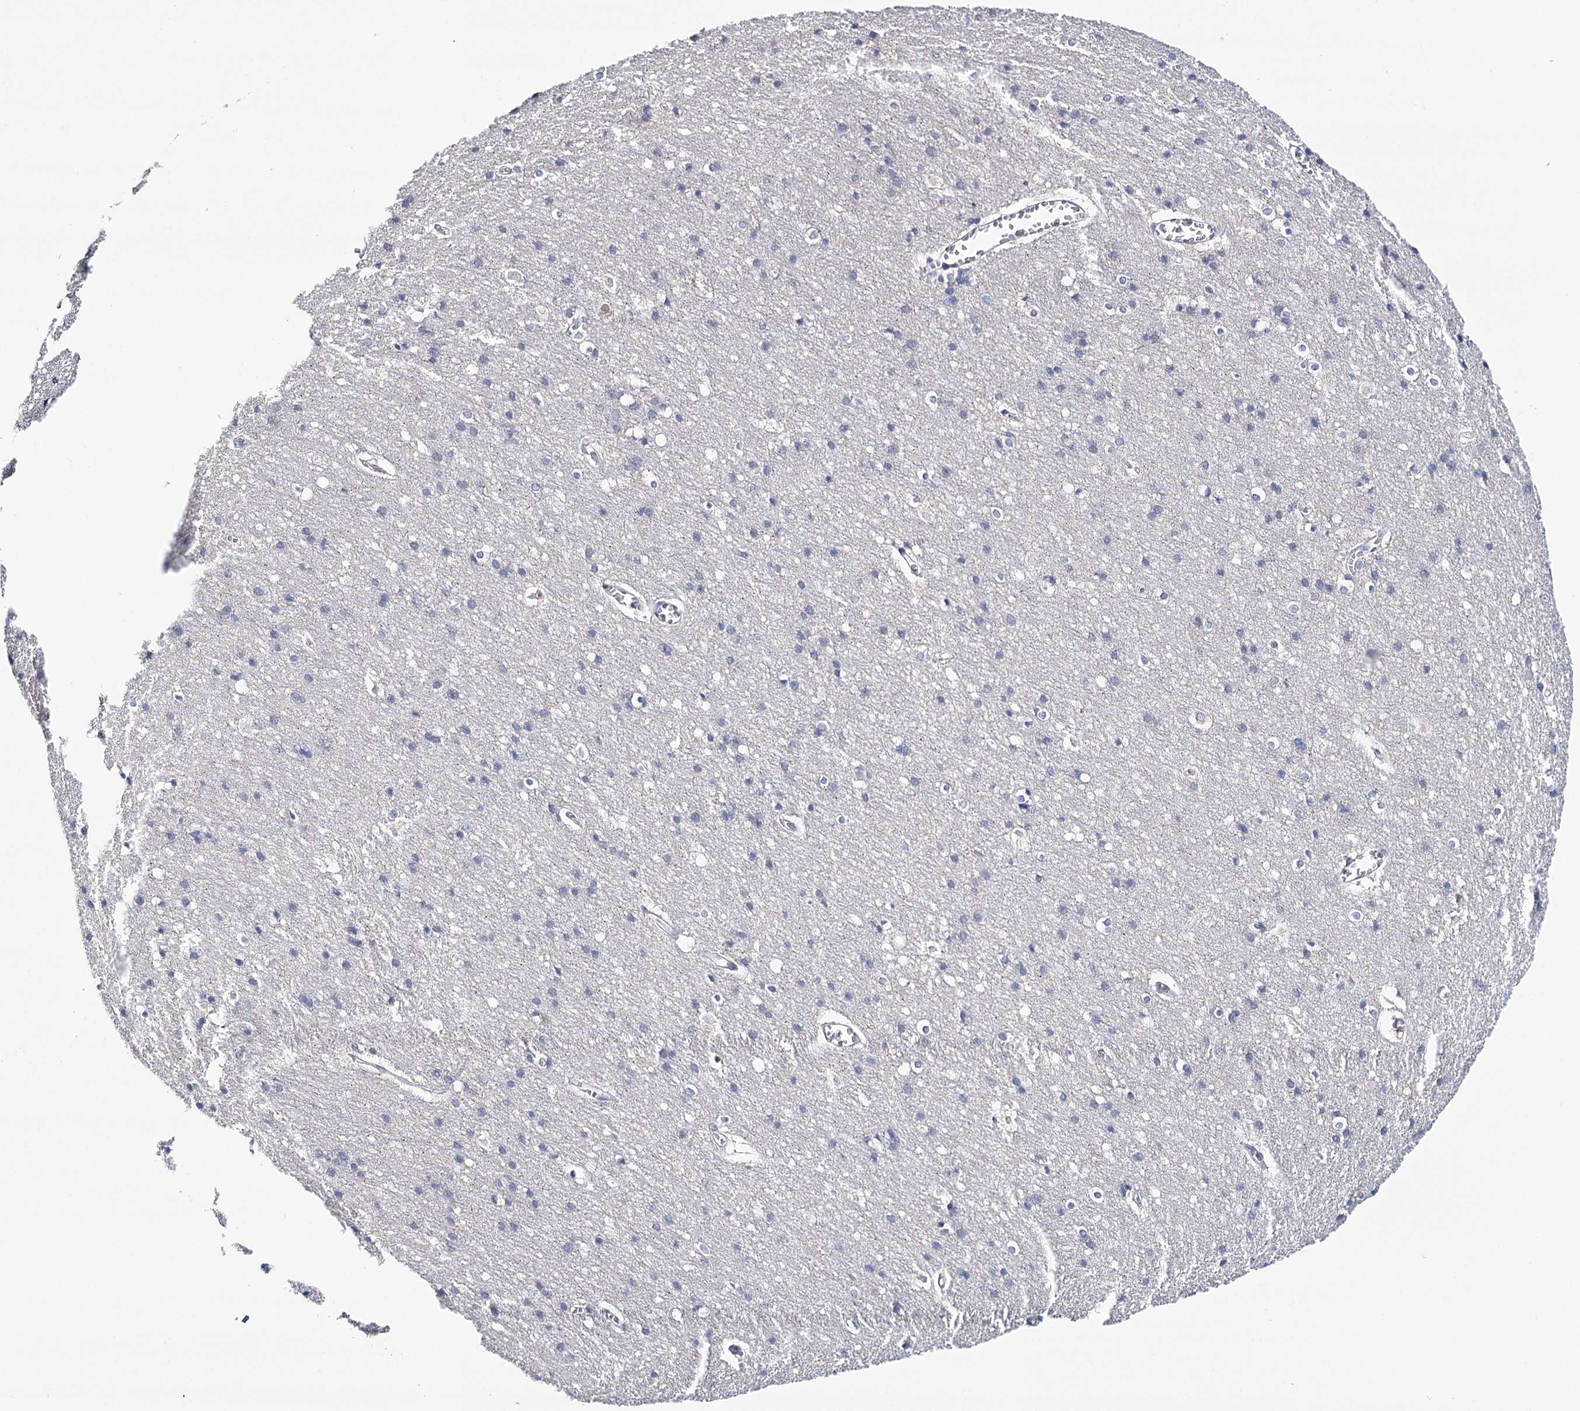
{"staining": {"intensity": "negative", "quantity": "none", "location": "none"}, "tissue": "cerebral cortex", "cell_type": "Endothelial cells", "image_type": "normal", "snomed": [{"axis": "morphology", "description": "Normal tissue, NOS"}, {"axis": "topography", "description": "Cerebral cortex"}], "caption": "A high-resolution image shows IHC staining of normal cerebral cortex, which shows no significant staining in endothelial cells.", "gene": "HSPA4L", "patient": {"sex": "male", "age": 54}}